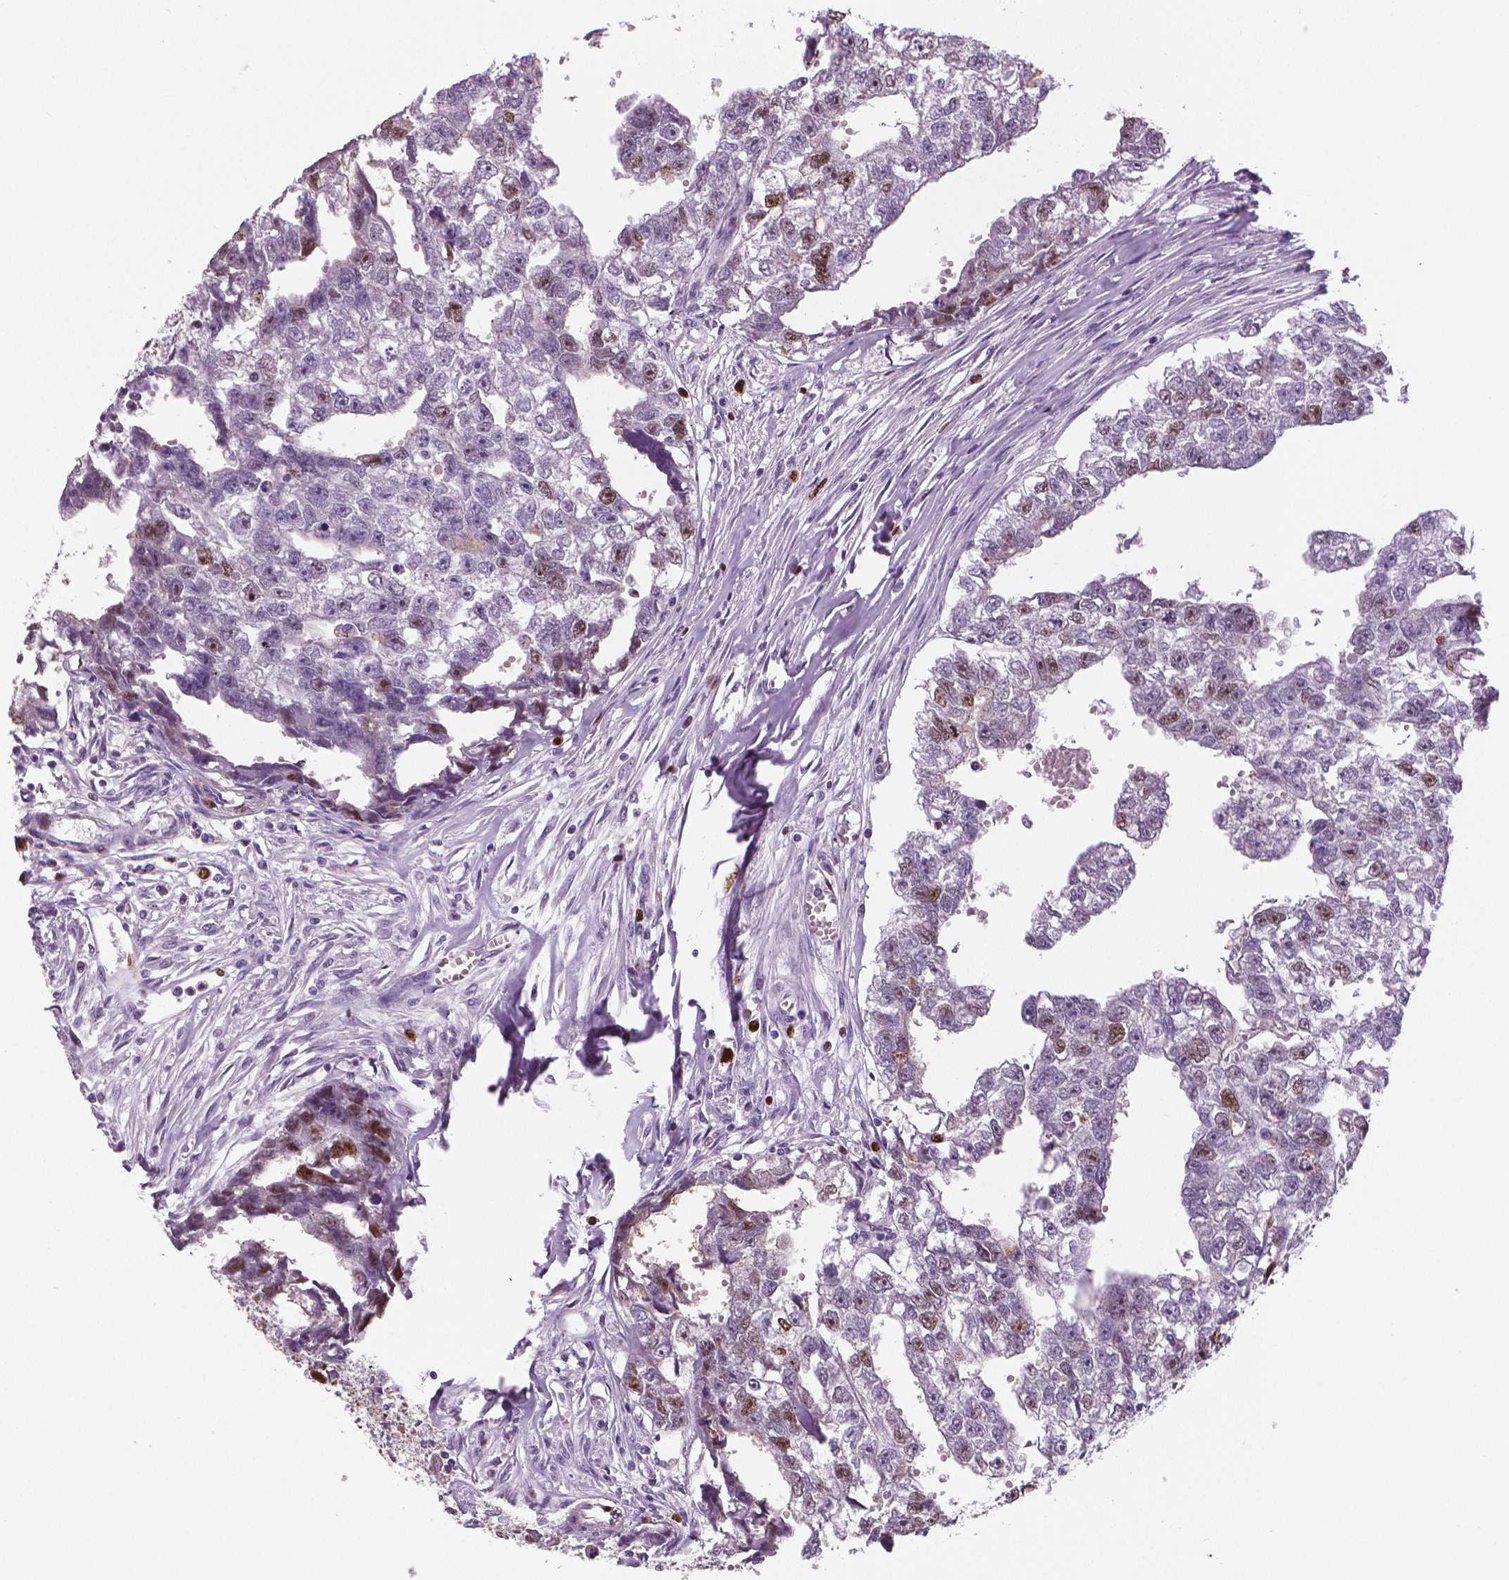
{"staining": {"intensity": "moderate", "quantity": "<25%", "location": "nuclear"}, "tissue": "testis cancer", "cell_type": "Tumor cells", "image_type": "cancer", "snomed": [{"axis": "morphology", "description": "Carcinoma, Embryonal, NOS"}, {"axis": "morphology", "description": "Teratoma, malignant, NOS"}, {"axis": "topography", "description": "Testis"}], "caption": "A brown stain labels moderate nuclear positivity of a protein in testis cancer (embryonal carcinoma) tumor cells.", "gene": "MKI67", "patient": {"sex": "male", "age": 44}}